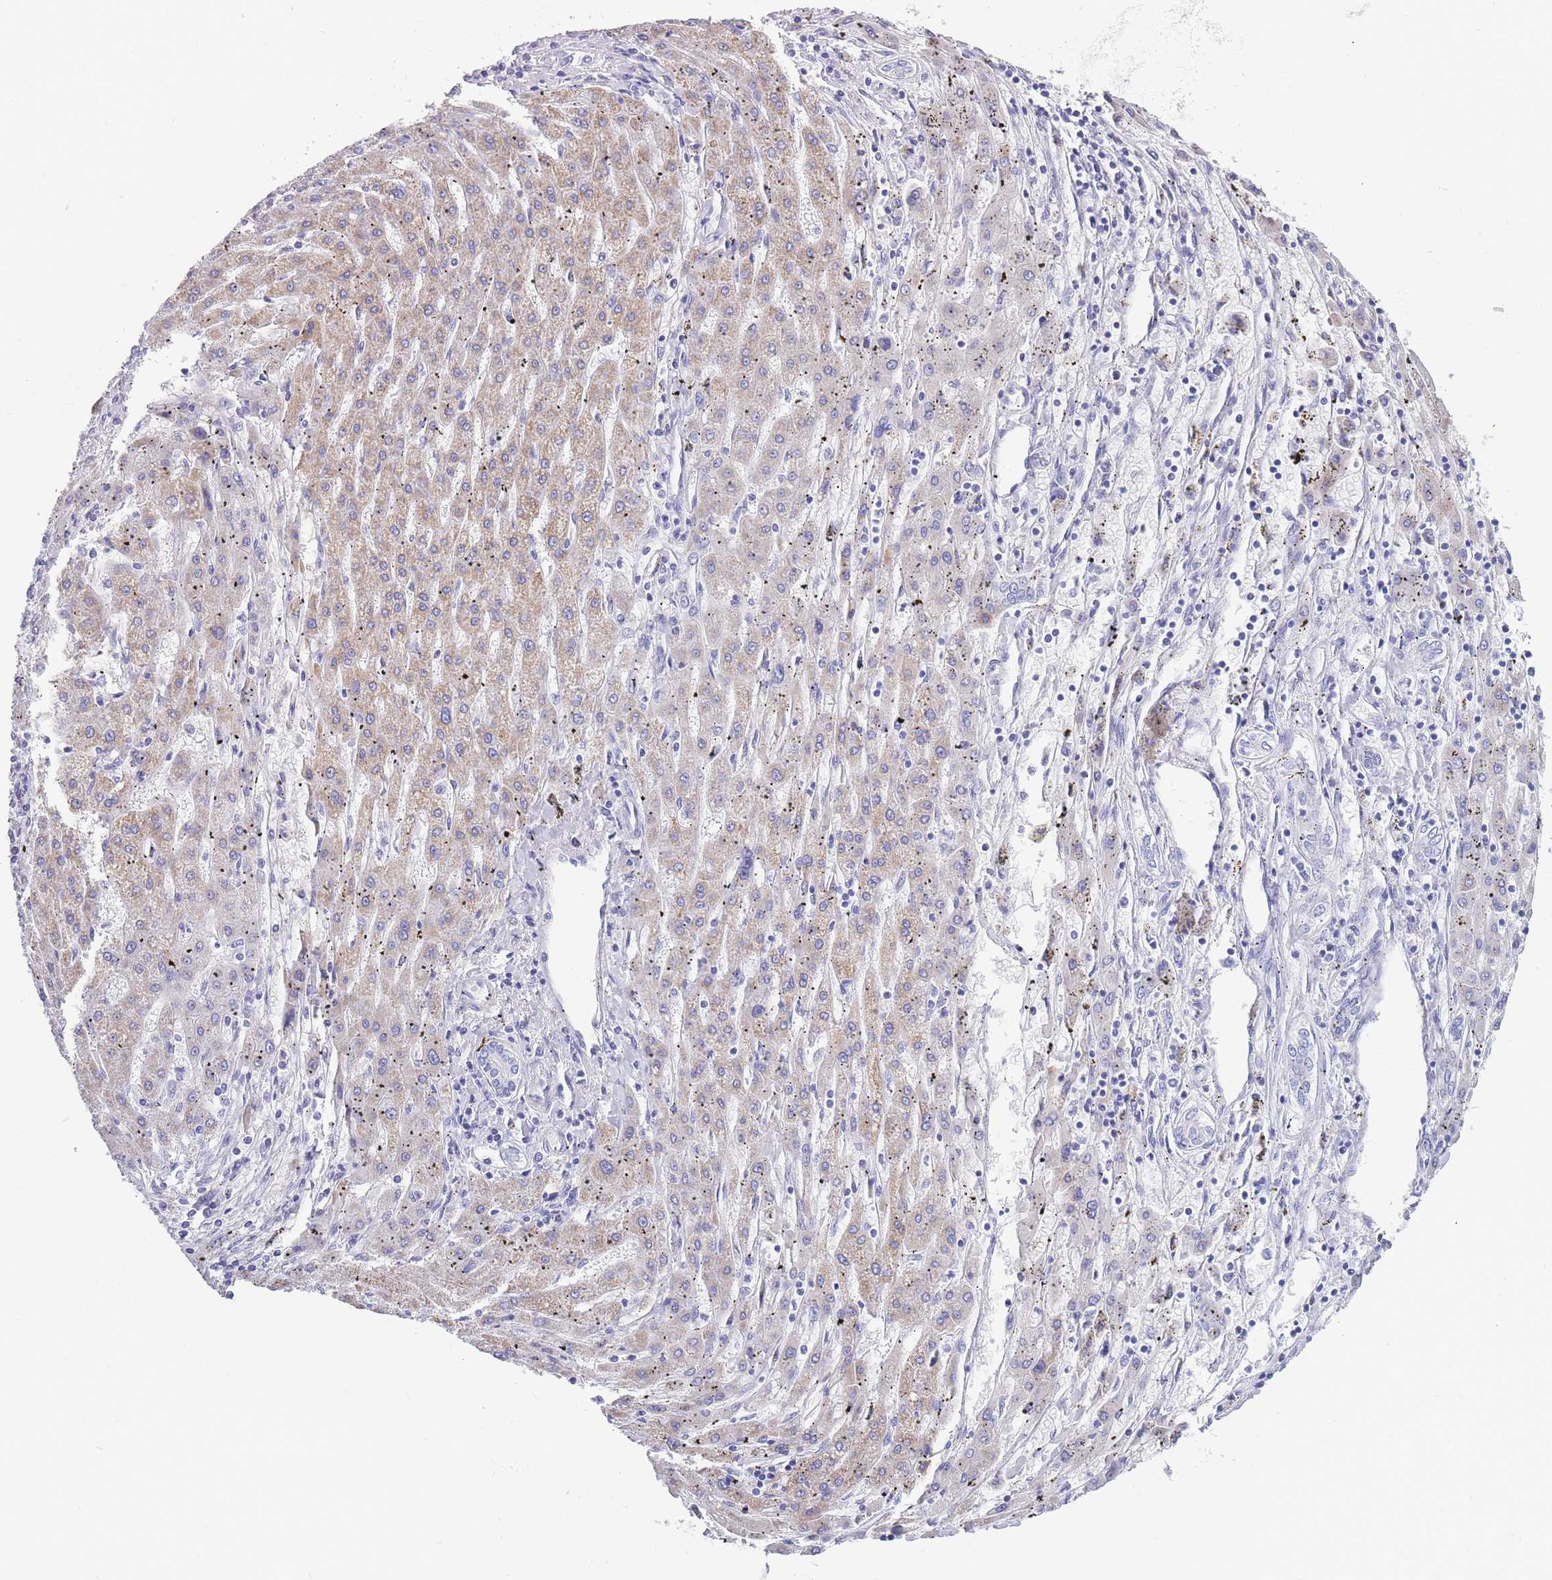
{"staining": {"intensity": "weak", "quantity": "25%-75%", "location": "cytoplasmic/membranous"}, "tissue": "liver cancer", "cell_type": "Tumor cells", "image_type": "cancer", "snomed": [{"axis": "morphology", "description": "Carcinoma, Hepatocellular, NOS"}, {"axis": "topography", "description": "Liver"}], "caption": "Tumor cells reveal low levels of weak cytoplasmic/membranous positivity in about 25%-75% of cells in liver cancer (hepatocellular carcinoma). The staining was performed using DAB (3,3'-diaminobenzidine) to visualize the protein expression in brown, while the nuclei were stained in blue with hematoxylin (Magnification: 20x).", "gene": "INTS2", "patient": {"sex": "male", "age": 72}}